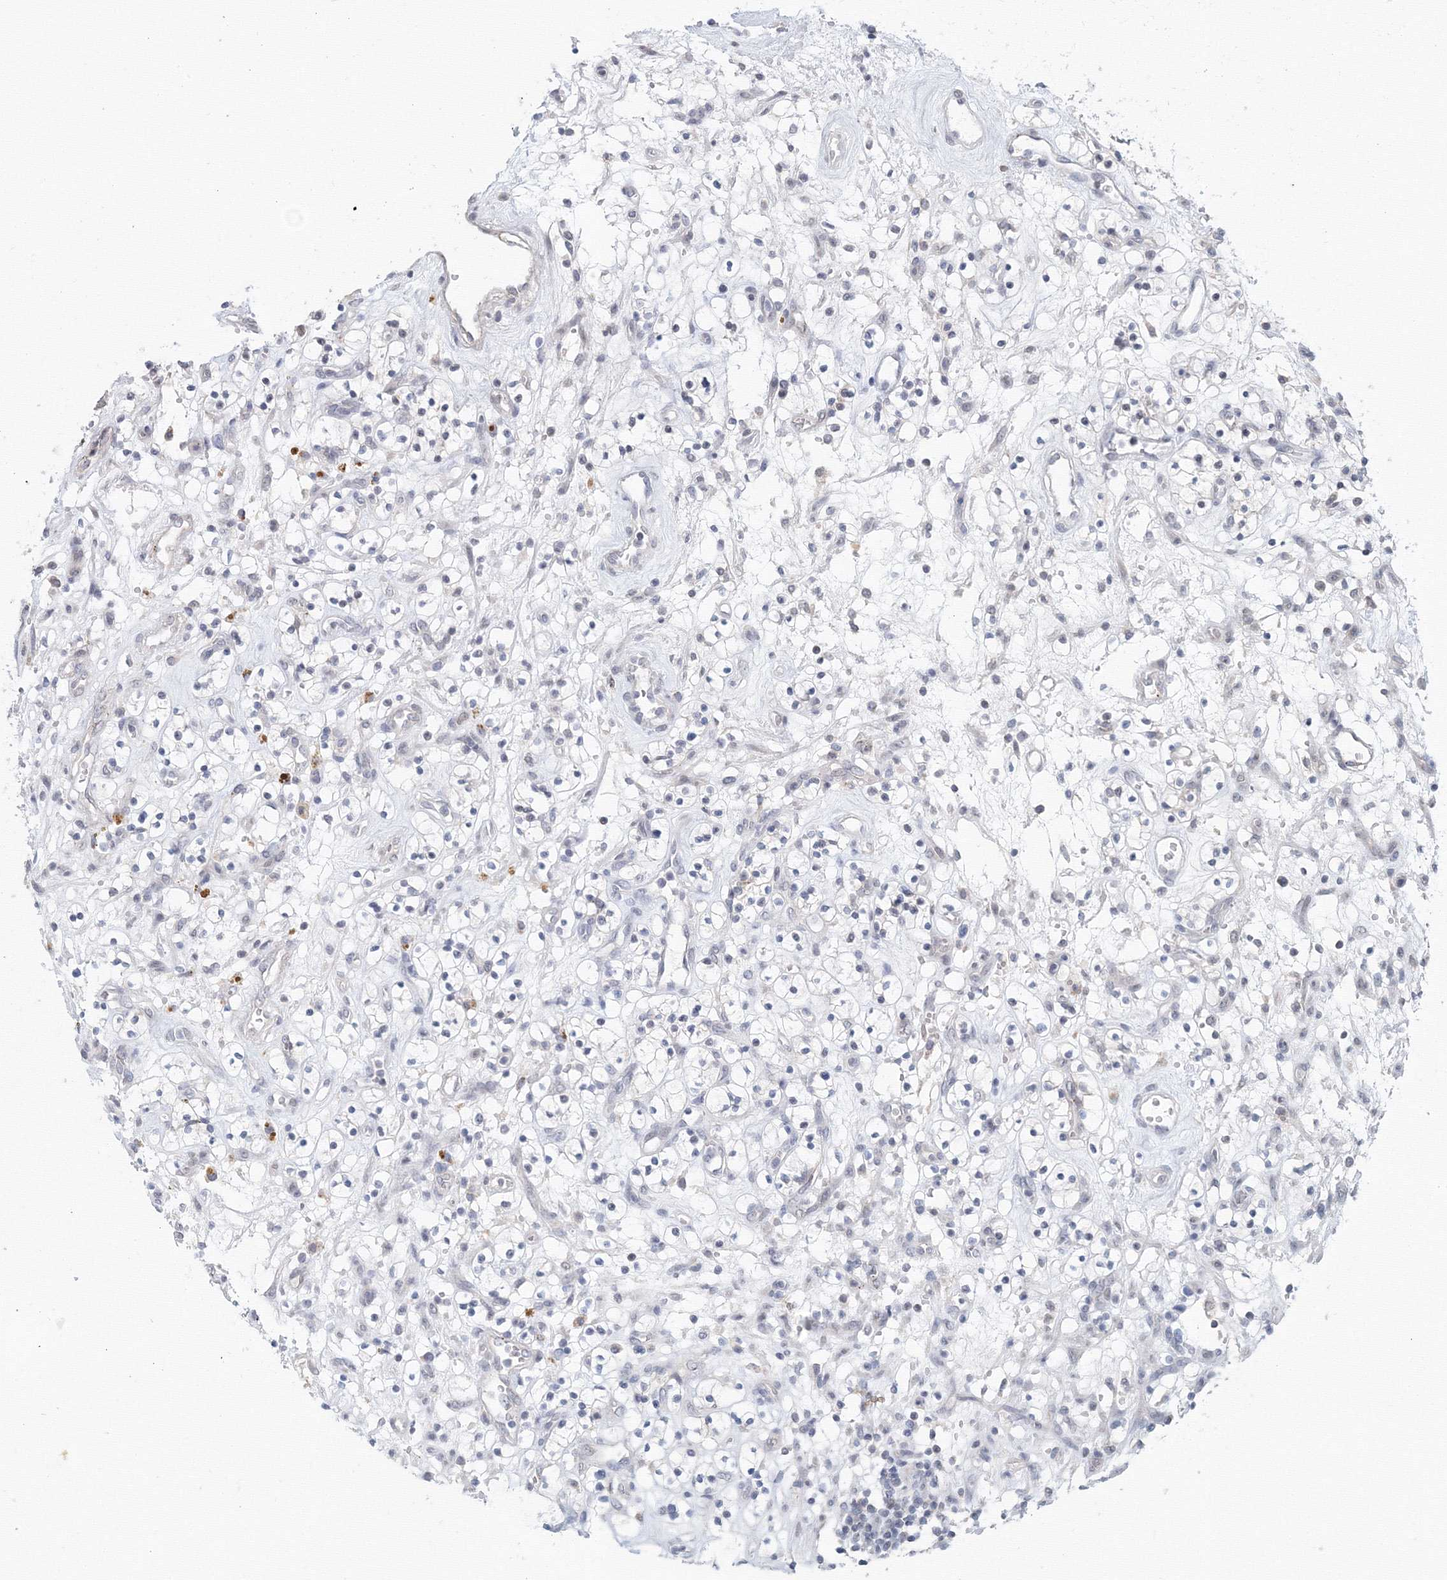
{"staining": {"intensity": "negative", "quantity": "none", "location": "none"}, "tissue": "renal cancer", "cell_type": "Tumor cells", "image_type": "cancer", "snomed": [{"axis": "morphology", "description": "Adenocarcinoma, NOS"}, {"axis": "topography", "description": "Kidney"}], "caption": "Protein analysis of renal adenocarcinoma reveals no significant positivity in tumor cells.", "gene": "SLC7A7", "patient": {"sex": "female", "age": 57}}